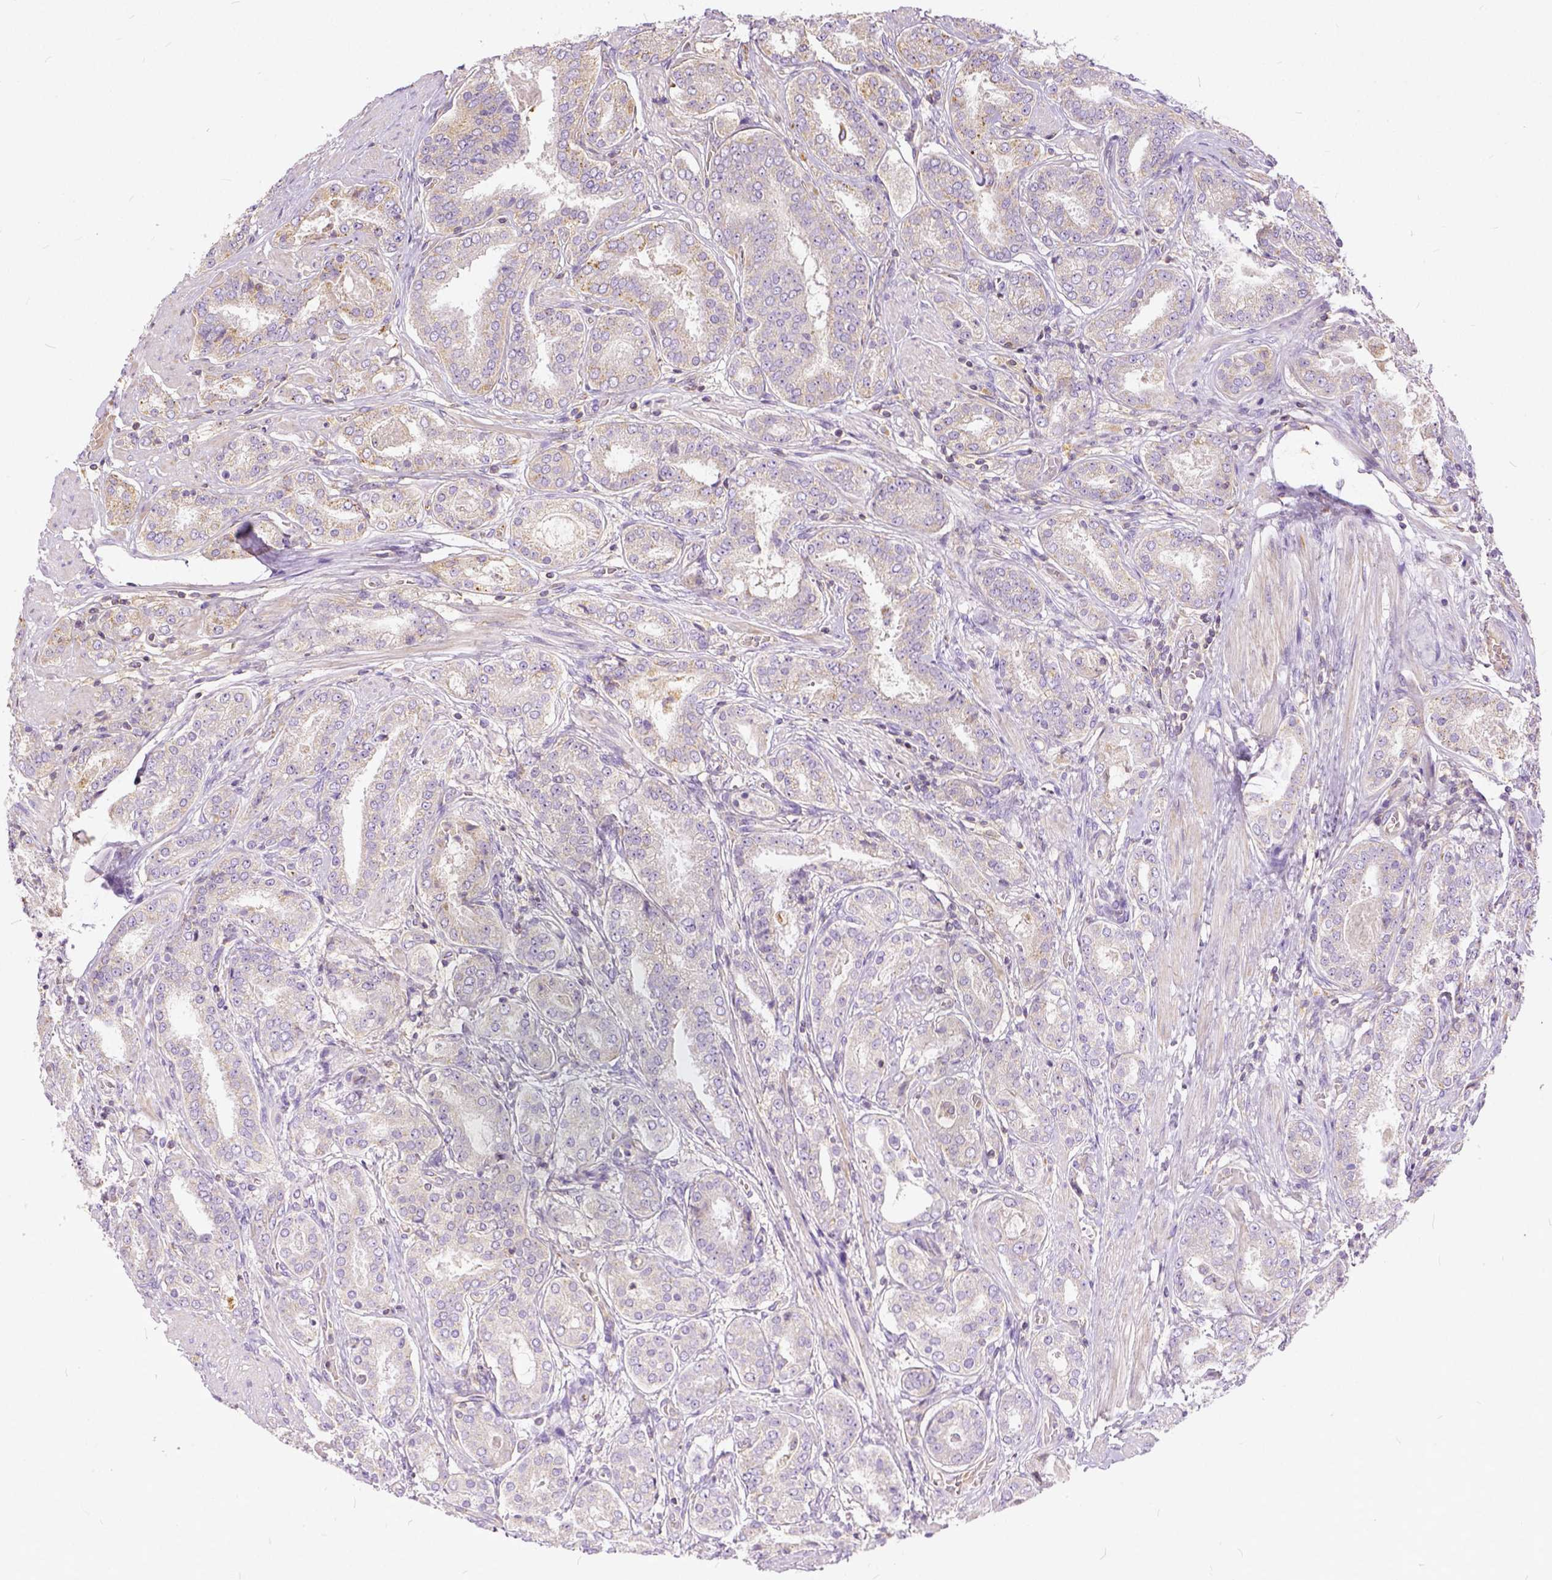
{"staining": {"intensity": "weak", "quantity": "<25%", "location": "cytoplasmic/membranous"}, "tissue": "prostate cancer", "cell_type": "Tumor cells", "image_type": "cancer", "snomed": [{"axis": "morphology", "description": "Adenocarcinoma, High grade"}, {"axis": "topography", "description": "Prostate"}], "caption": "This photomicrograph is of adenocarcinoma (high-grade) (prostate) stained with immunohistochemistry (IHC) to label a protein in brown with the nuclei are counter-stained blue. There is no positivity in tumor cells.", "gene": "CADM4", "patient": {"sex": "male", "age": 63}}